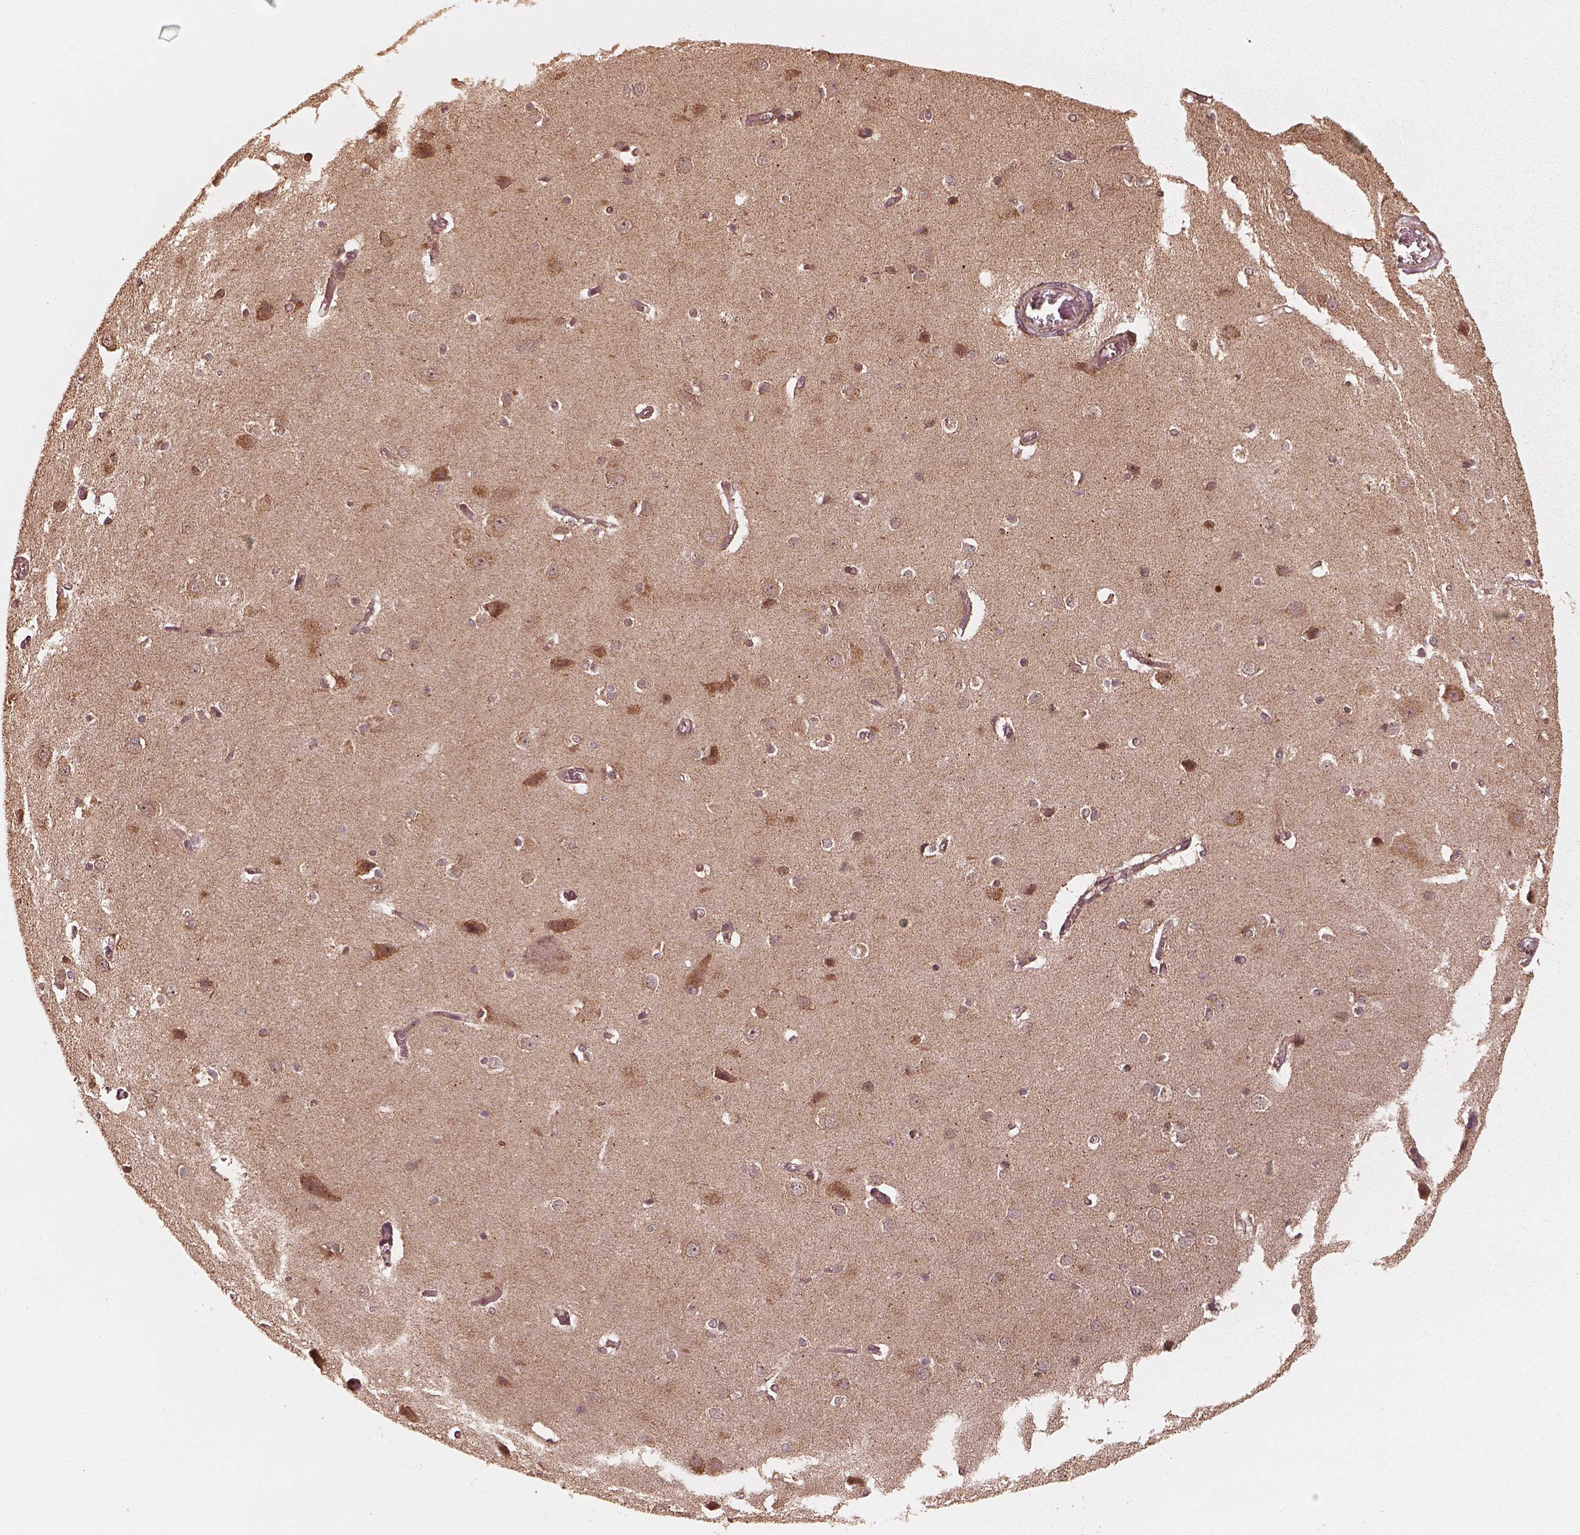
{"staining": {"intensity": "negative", "quantity": "none", "location": "none"}, "tissue": "cerebral cortex", "cell_type": "Endothelial cells", "image_type": "normal", "snomed": [{"axis": "morphology", "description": "Normal tissue, NOS"}, {"axis": "topography", "description": "Cerebral cortex"}], "caption": "Histopathology image shows no protein expression in endothelial cells of normal cerebral cortex. (Brightfield microscopy of DAB immunohistochemistry at high magnification).", "gene": "DNAJC25", "patient": {"sex": "male", "age": 37}}